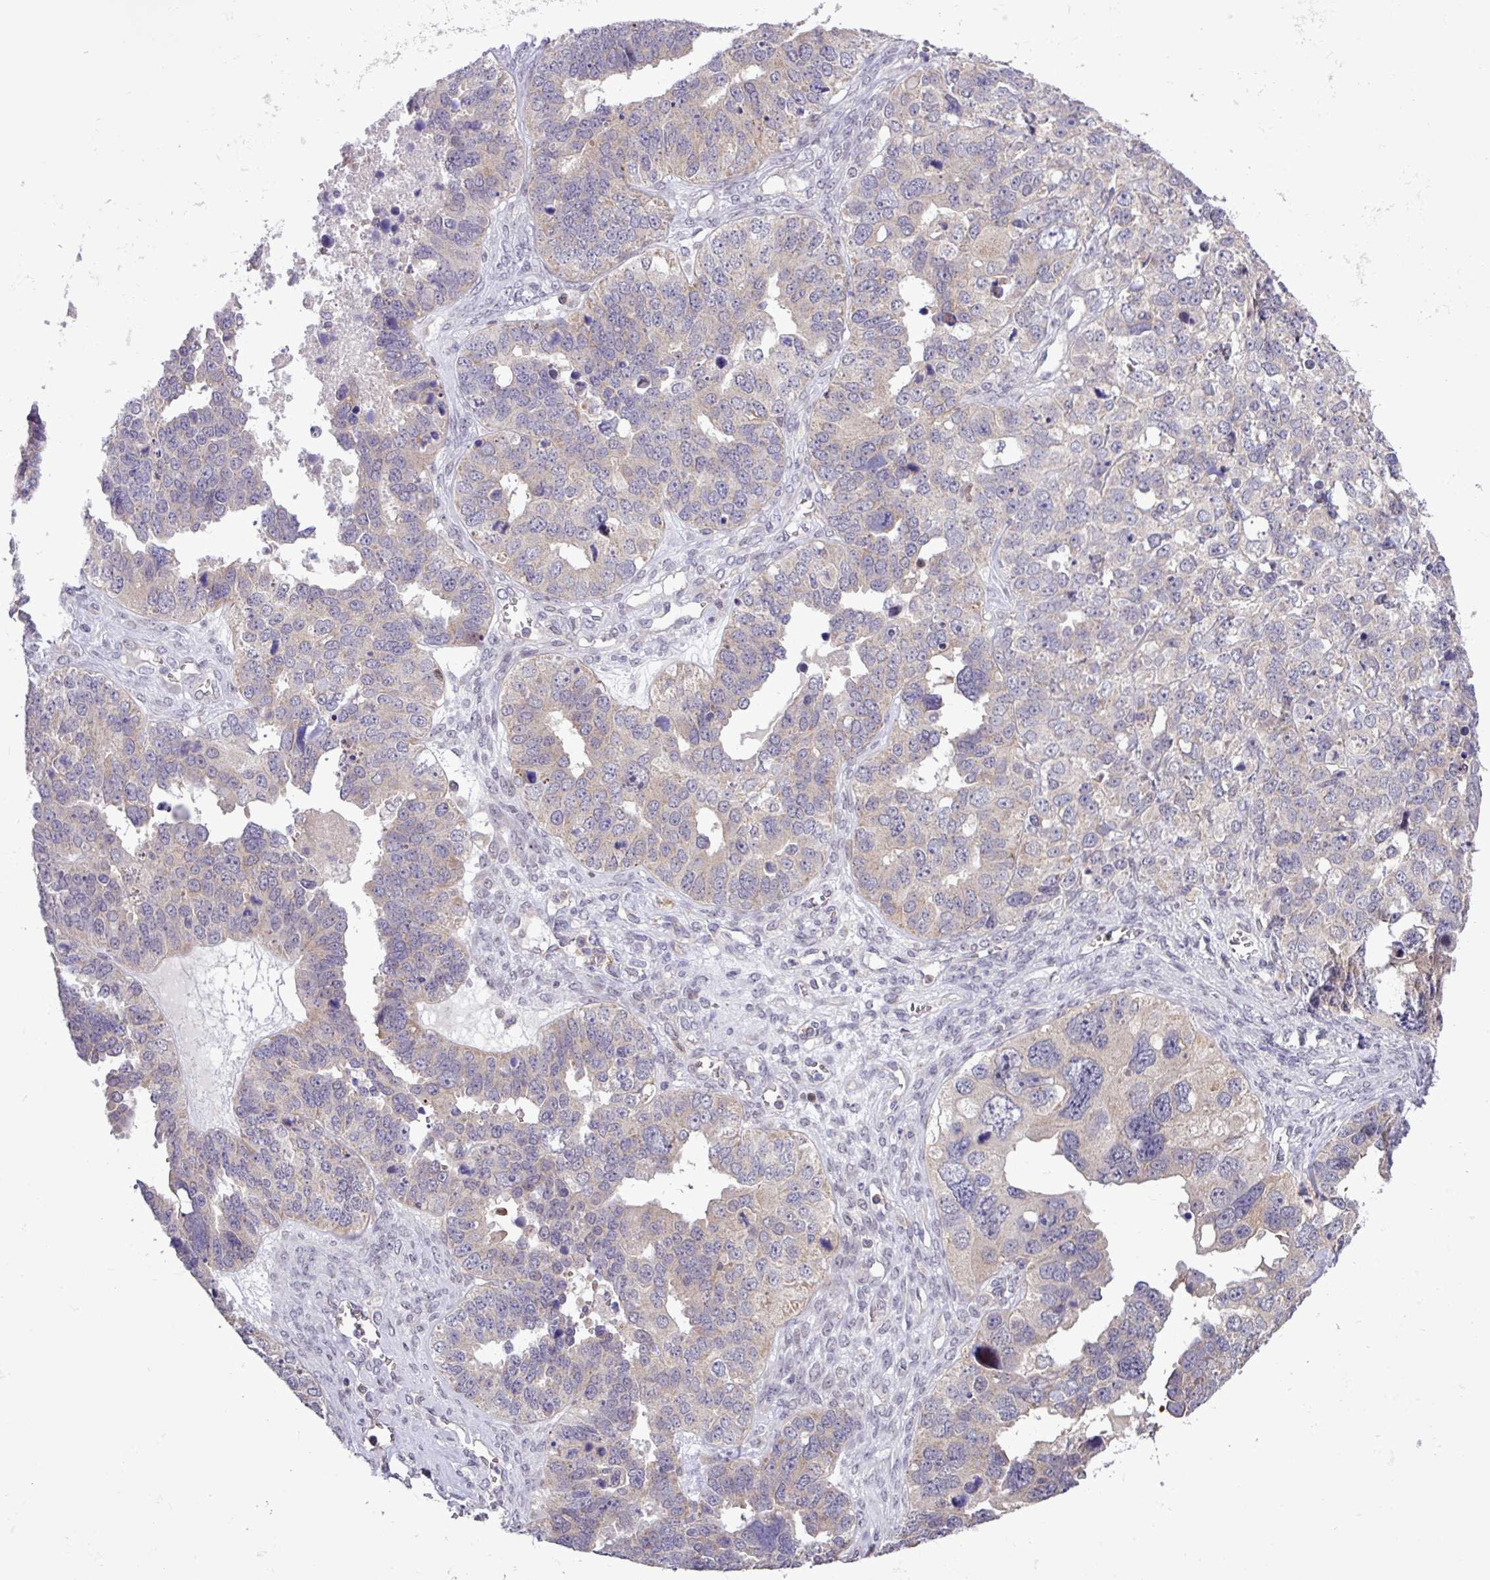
{"staining": {"intensity": "weak", "quantity": "<25%", "location": "cytoplasmic/membranous"}, "tissue": "ovarian cancer", "cell_type": "Tumor cells", "image_type": "cancer", "snomed": [{"axis": "morphology", "description": "Cystadenocarcinoma, serous, NOS"}, {"axis": "topography", "description": "Ovary"}], "caption": "This is an immunohistochemistry (IHC) histopathology image of human ovarian cancer. There is no expression in tumor cells.", "gene": "RTL3", "patient": {"sex": "female", "age": 76}}